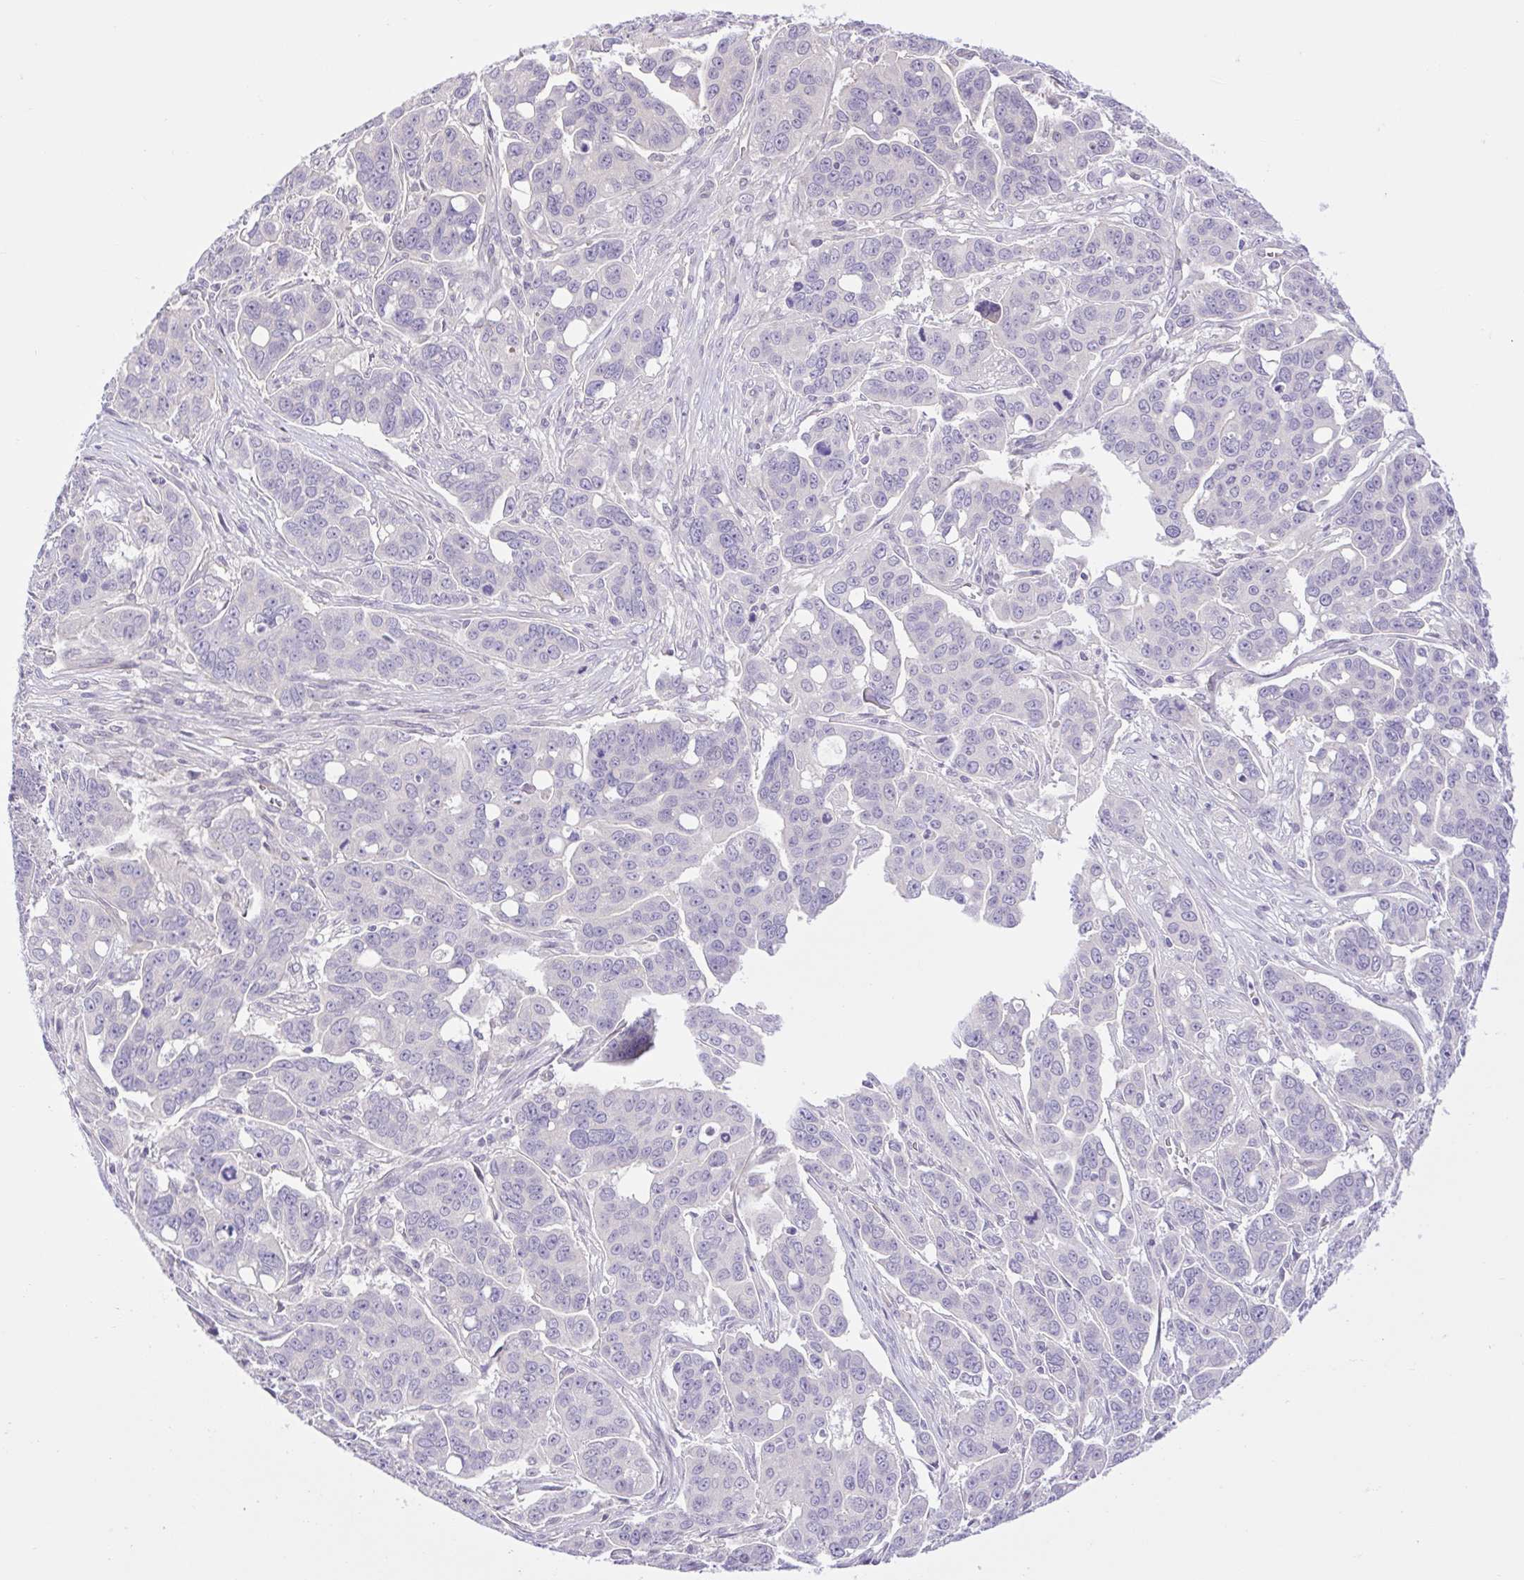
{"staining": {"intensity": "negative", "quantity": "none", "location": "none"}, "tissue": "ovarian cancer", "cell_type": "Tumor cells", "image_type": "cancer", "snomed": [{"axis": "morphology", "description": "Carcinoma, endometroid"}, {"axis": "topography", "description": "Ovary"}], "caption": "Tumor cells show no significant staining in ovarian endometroid carcinoma.", "gene": "FAM177B", "patient": {"sex": "female", "age": 78}}